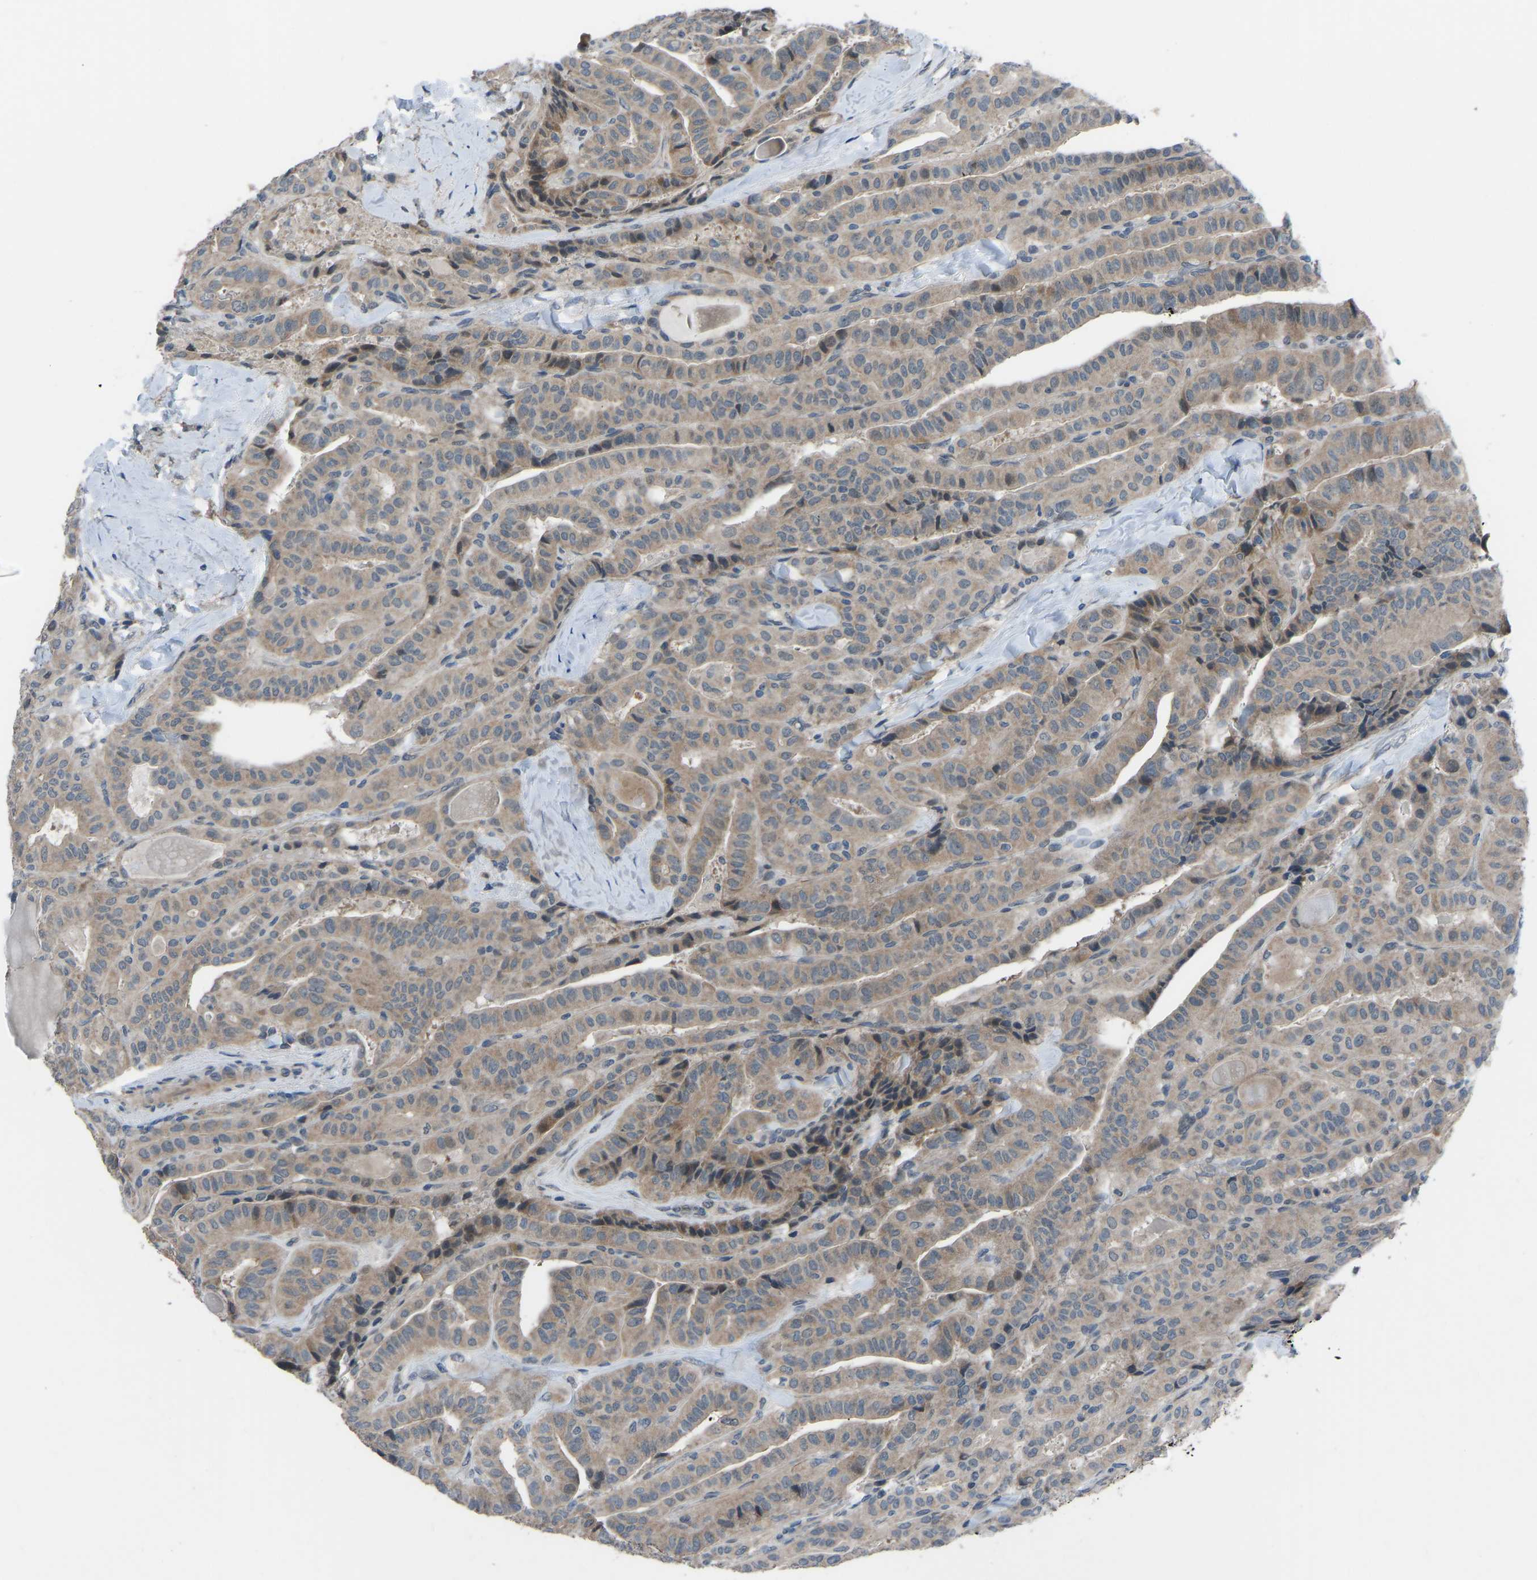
{"staining": {"intensity": "weak", "quantity": ">75%", "location": "cytoplasmic/membranous"}, "tissue": "thyroid cancer", "cell_type": "Tumor cells", "image_type": "cancer", "snomed": [{"axis": "morphology", "description": "Papillary adenocarcinoma, NOS"}, {"axis": "topography", "description": "Thyroid gland"}], "caption": "Thyroid papillary adenocarcinoma tissue displays weak cytoplasmic/membranous expression in about >75% of tumor cells", "gene": "CDK2AP1", "patient": {"sex": "male", "age": 77}}